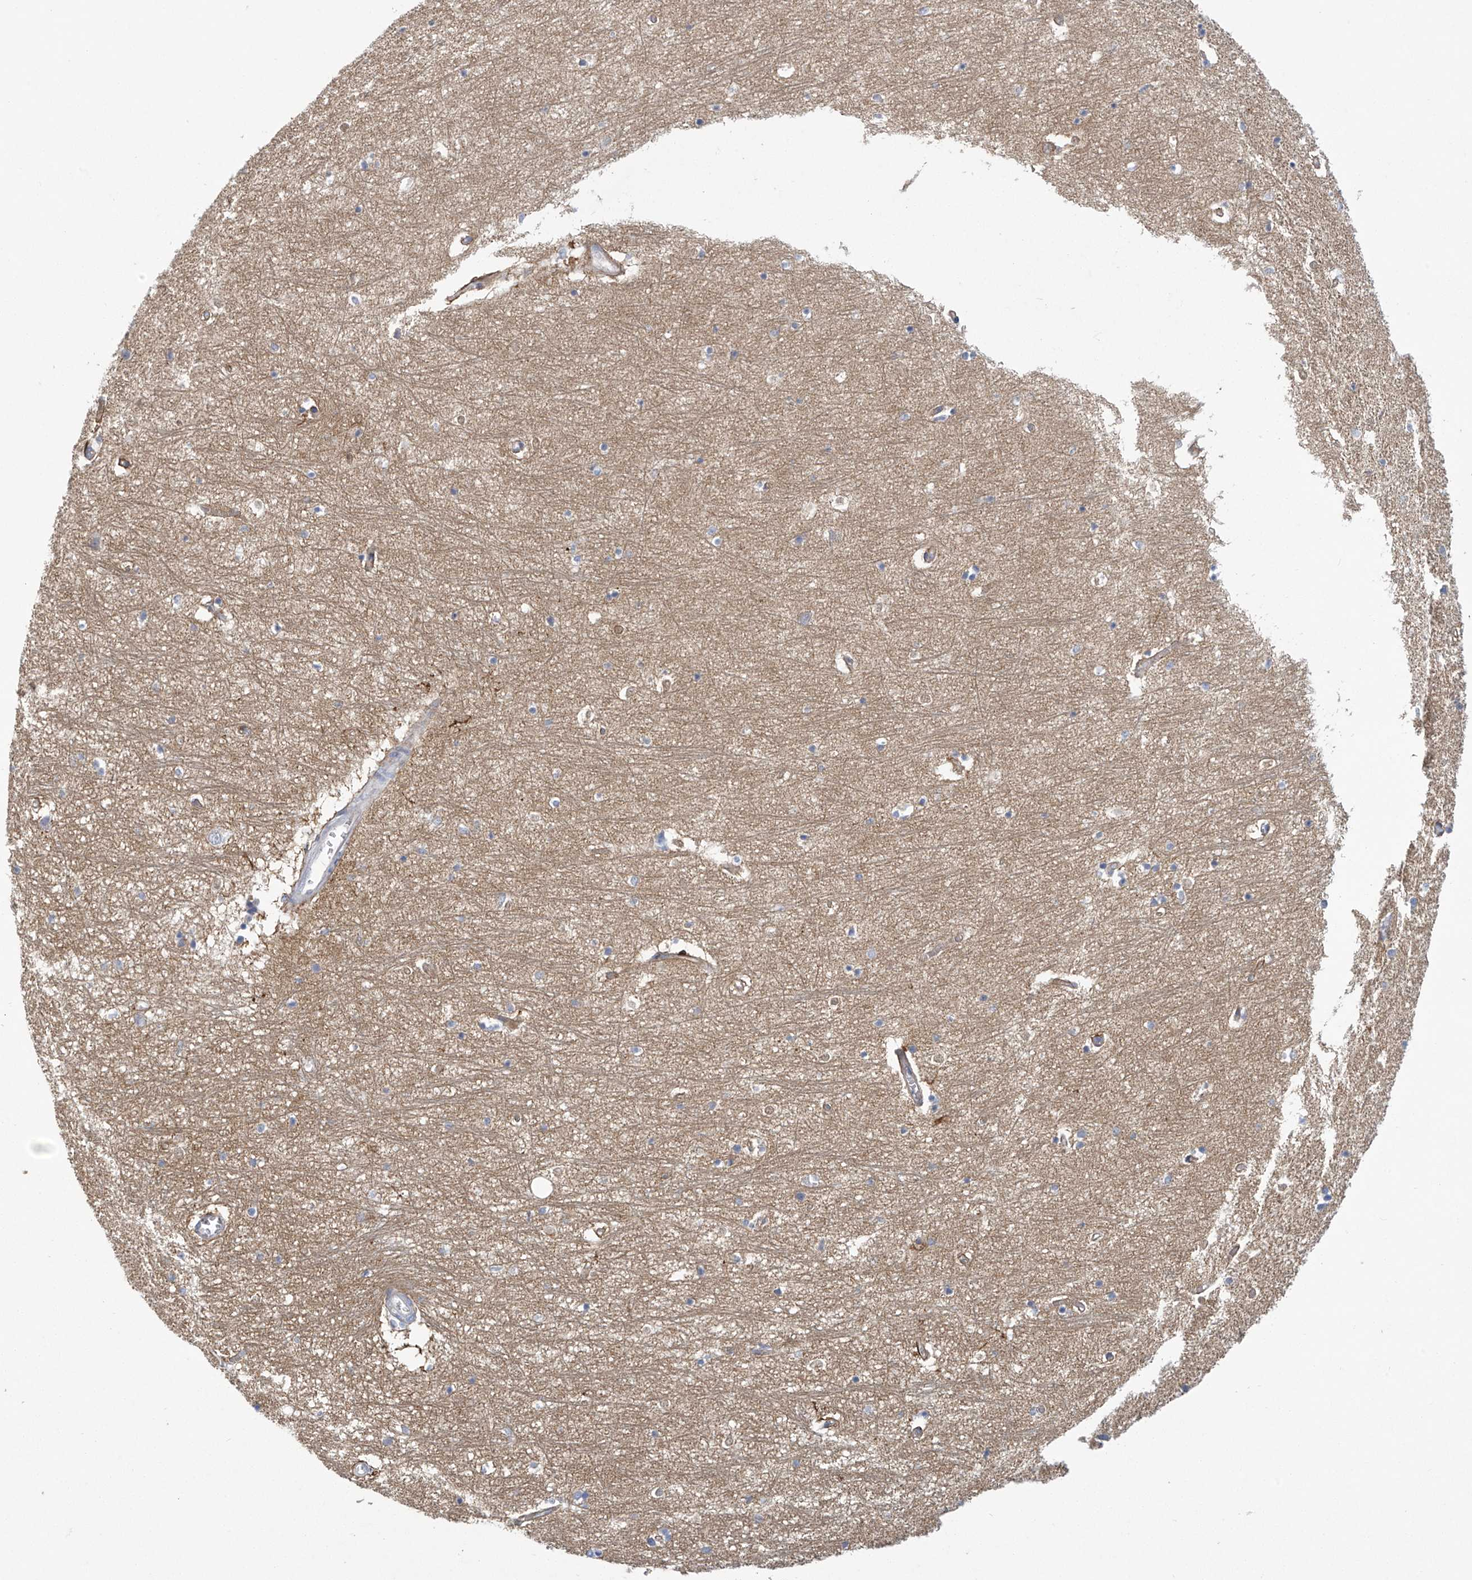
{"staining": {"intensity": "negative", "quantity": "none", "location": "none"}, "tissue": "hippocampus", "cell_type": "Glial cells", "image_type": "normal", "snomed": [{"axis": "morphology", "description": "Normal tissue, NOS"}, {"axis": "topography", "description": "Hippocampus"}], "caption": "Immunohistochemistry (IHC) photomicrograph of normal hippocampus: human hippocampus stained with DAB (3,3'-diaminobenzidine) shows no significant protein positivity in glial cells. (Stains: DAB (3,3'-diaminobenzidine) immunohistochemistry (IHC) with hematoxylin counter stain, Microscopy: brightfield microscopy at high magnification).", "gene": "ABHD13", "patient": {"sex": "female", "age": 64}}